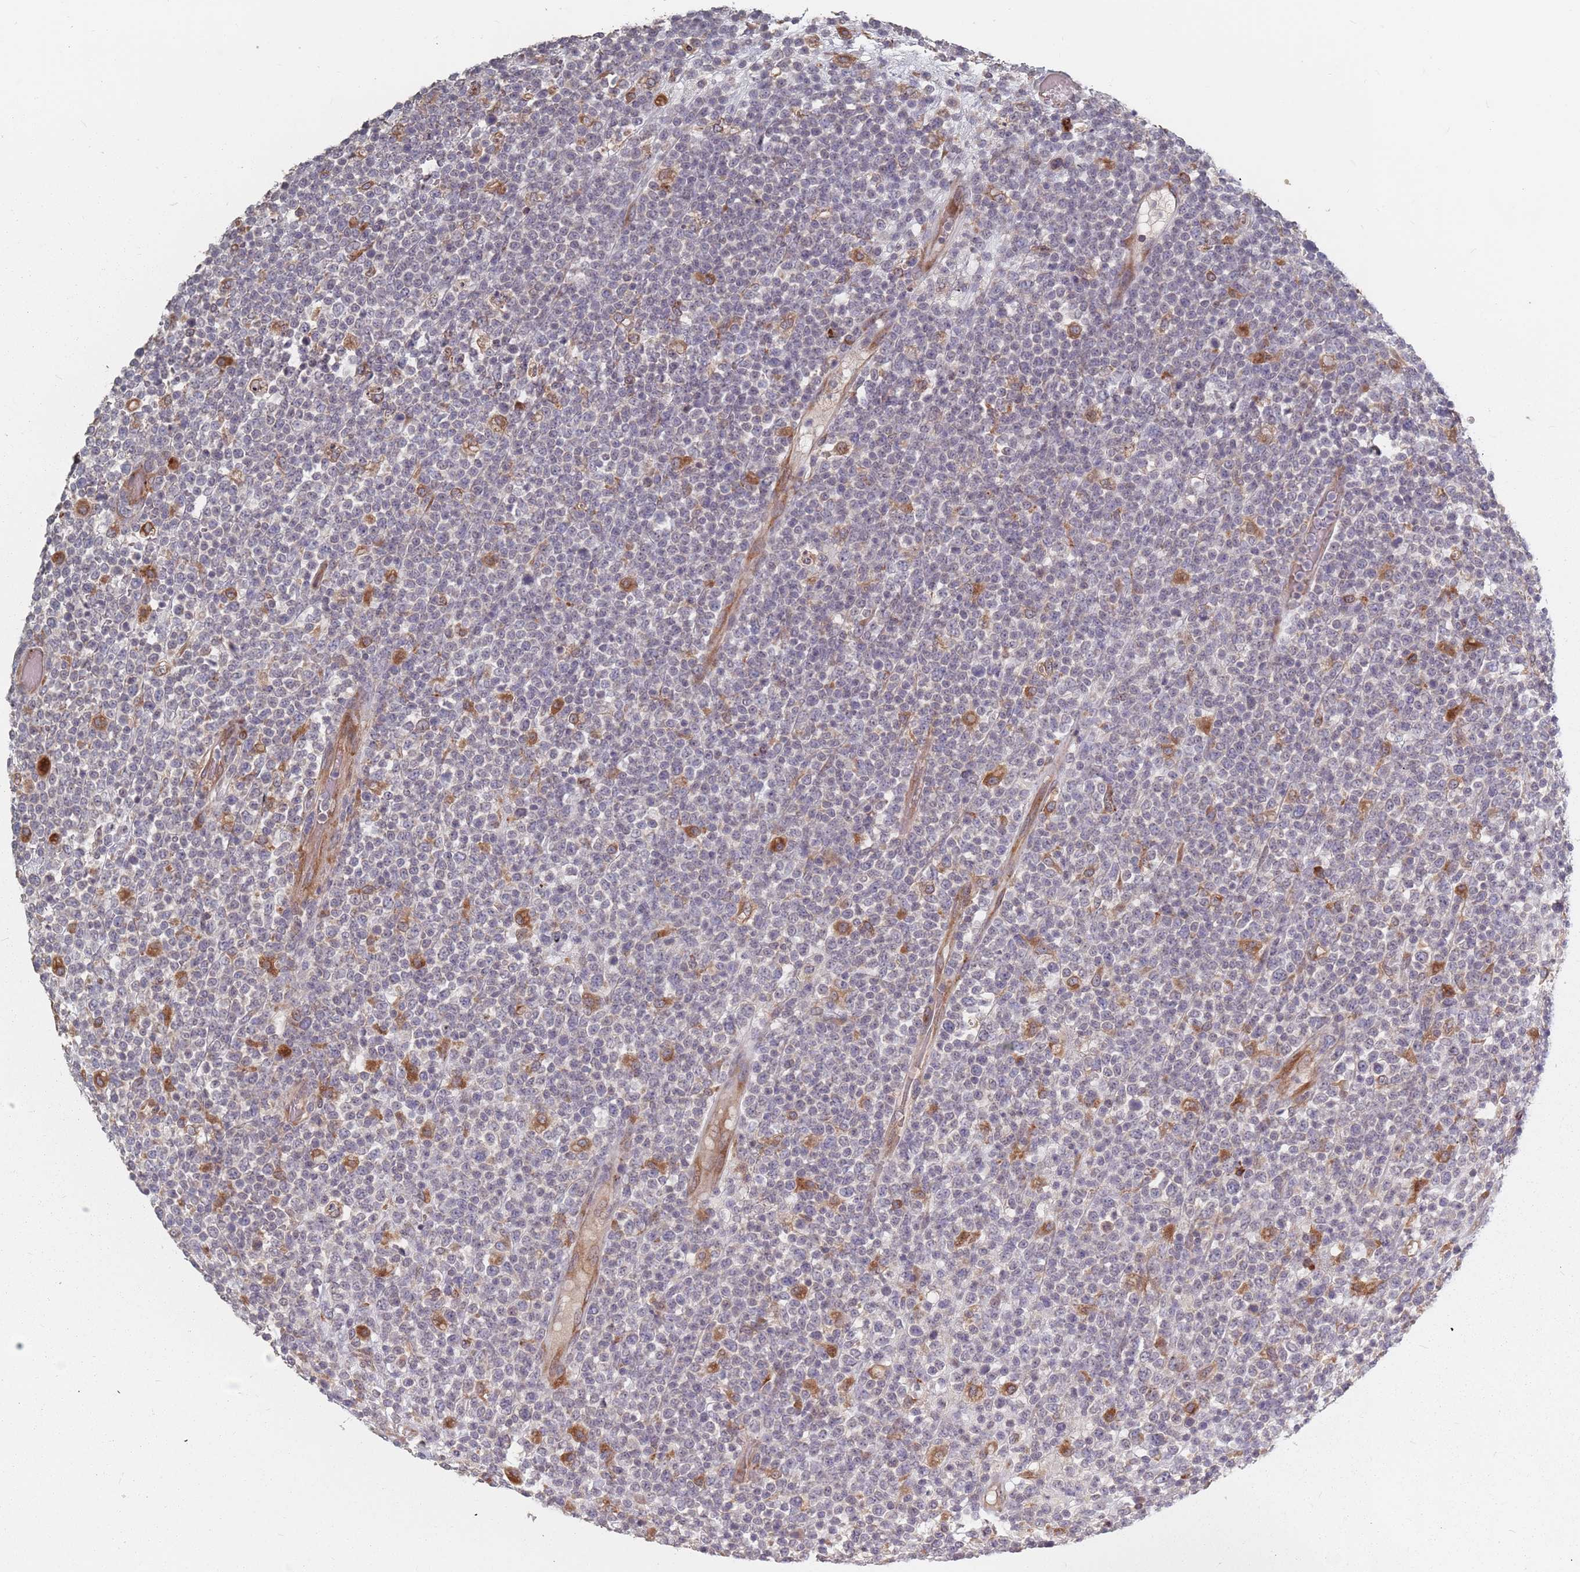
{"staining": {"intensity": "negative", "quantity": "none", "location": "none"}, "tissue": "lymphoma", "cell_type": "Tumor cells", "image_type": "cancer", "snomed": [{"axis": "morphology", "description": "Malignant lymphoma, non-Hodgkin's type, High grade"}, {"axis": "topography", "description": "Colon"}], "caption": "The photomicrograph displays no significant staining in tumor cells of high-grade malignant lymphoma, non-Hodgkin's type. The staining is performed using DAB (3,3'-diaminobenzidine) brown chromogen with nuclei counter-stained in using hematoxylin.", "gene": "ADAL", "patient": {"sex": "female", "age": 53}}